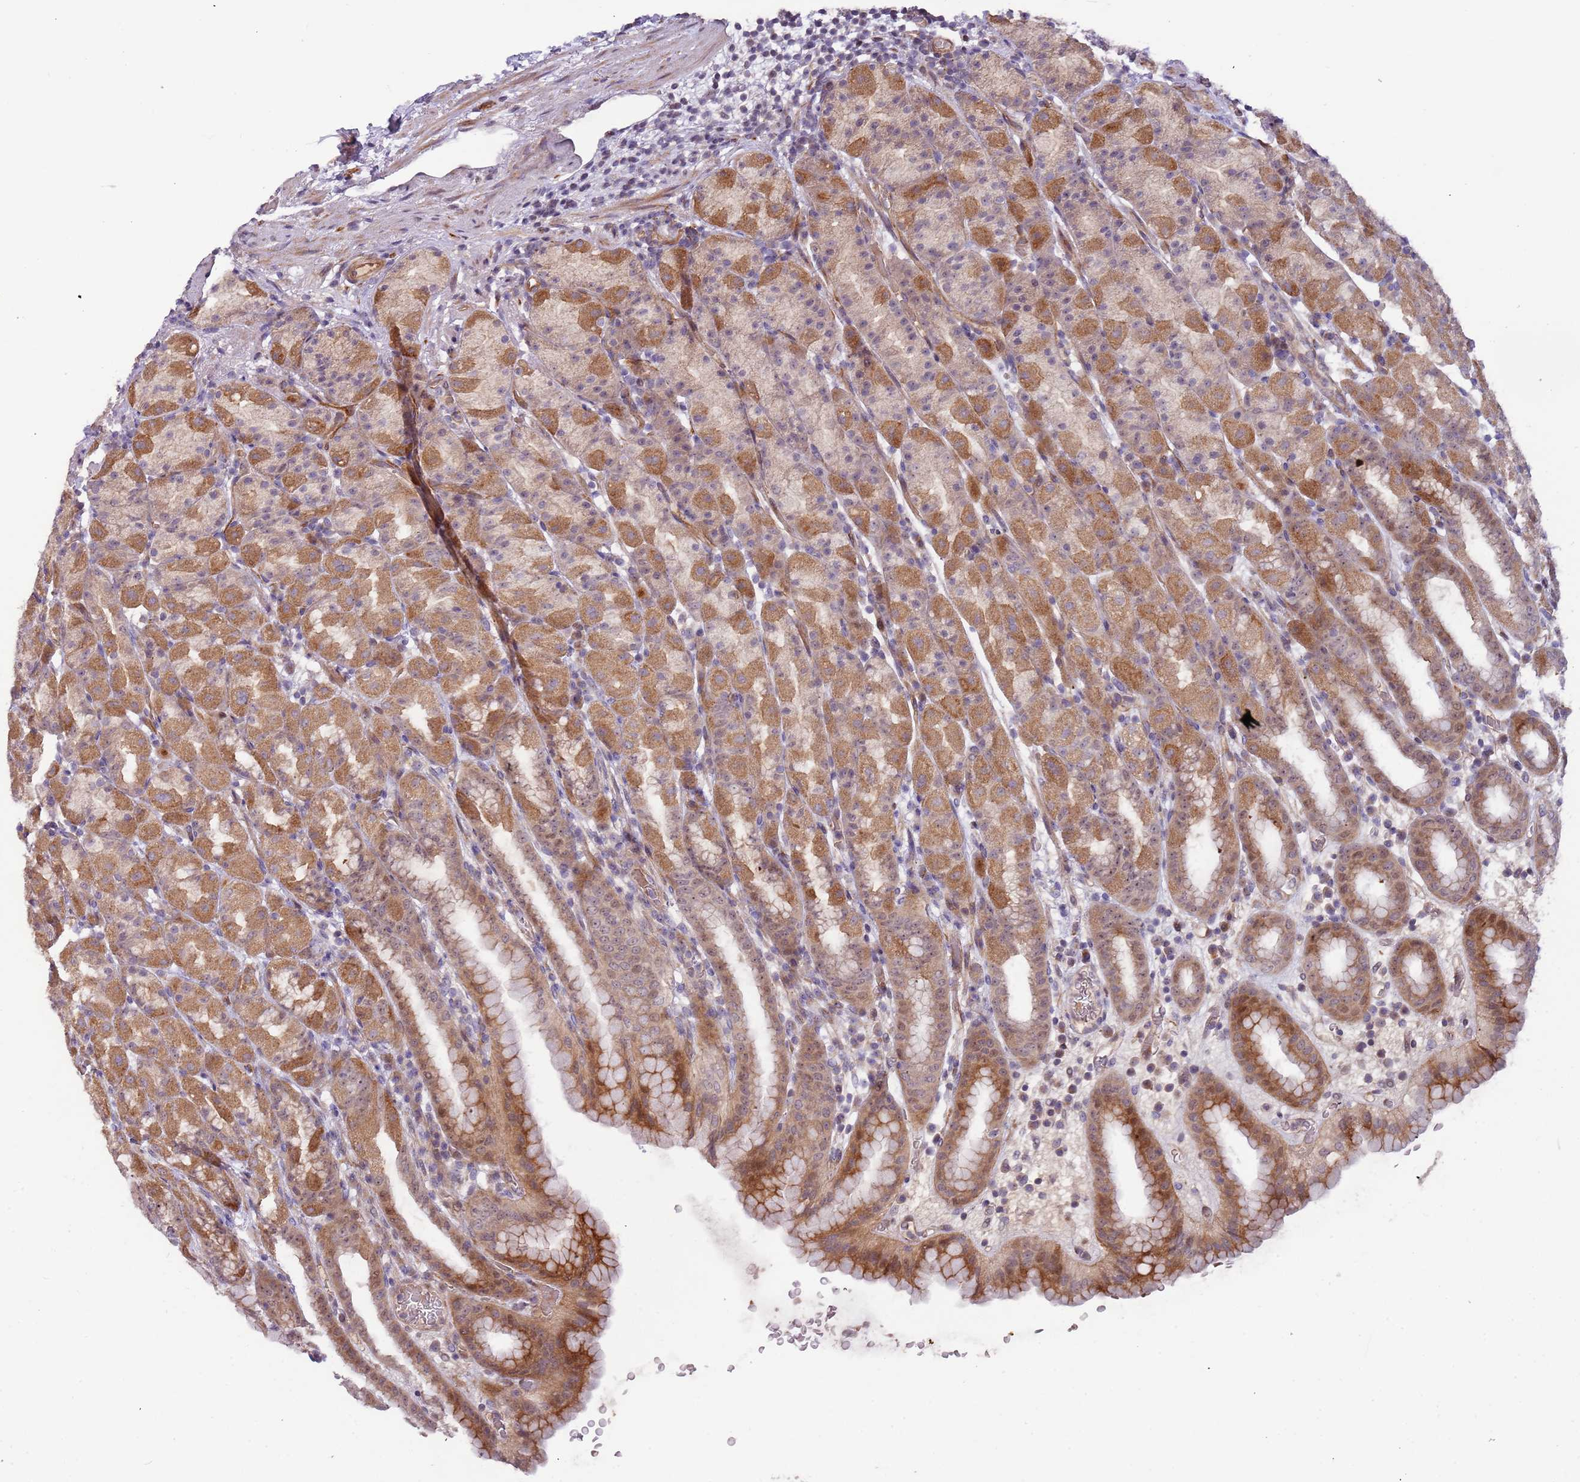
{"staining": {"intensity": "moderate", "quantity": ">75%", "location": "cytoplasmic/membranous,nuclear"}, "tissue": "stomach", "cell_type": "Glandular cells", "image_type": "normal", "snomed": [{"axis": "morphology", "description": "Normal tissue, NOS"}, {"axis": "topography", "description": "Stomach, upper"}], "caption": "Protein staining reveals moderate cytoplasmic/membranous,nuclear expression in about >75% of glandular cells in normal stomach. The staining was performed using DAB to visualize the protein expression in brown, while the nuclei were stained in blue with hematoxylin (Magnification: 20x).", "gene": "TRAPPC6B", "patient": {"sex": "male", "age": 68}}